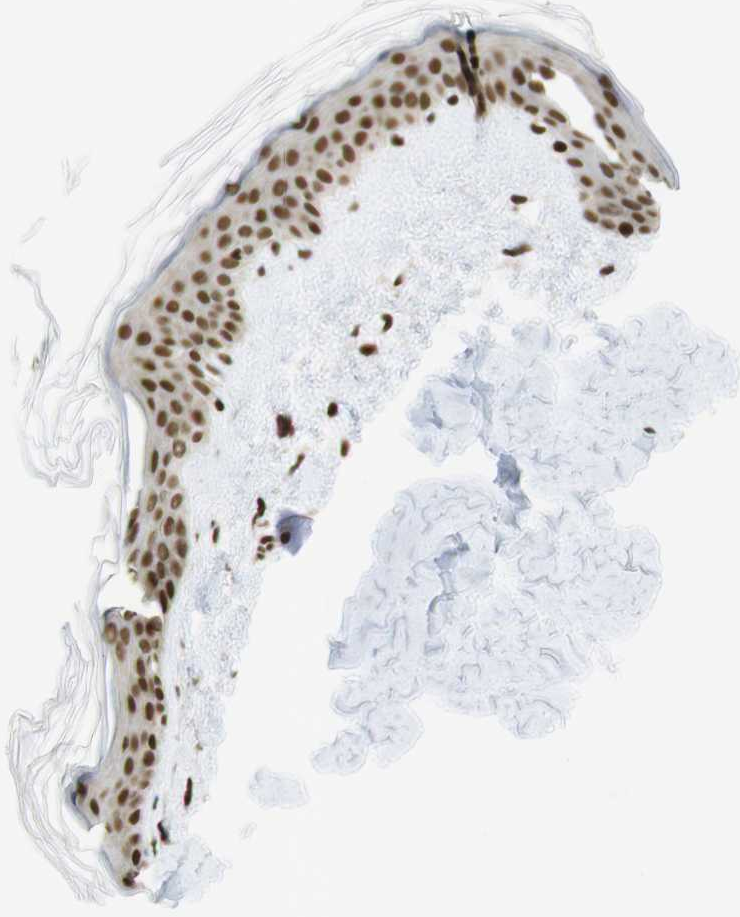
{"staining": {"intensity": "strong", "quantity": ">75%", "location": "nuclear"}, "tissue": "skin", "cell_type": "Fibroblasts", "image_type": "normal", "snomed": [{"axis": "morphology", "description": "Normal tissue, NOS"}, {"axis": "topography", "description": "Skin"}], "caption": "DAB (3,3'-diaminobenzidine) immunohistochemical staining of benign skin displays strong nuclear protein positivity in about >75% of fibroblasts.", "gene": "RUVBL2", "patient": {"sex": "female", "age": 41}}